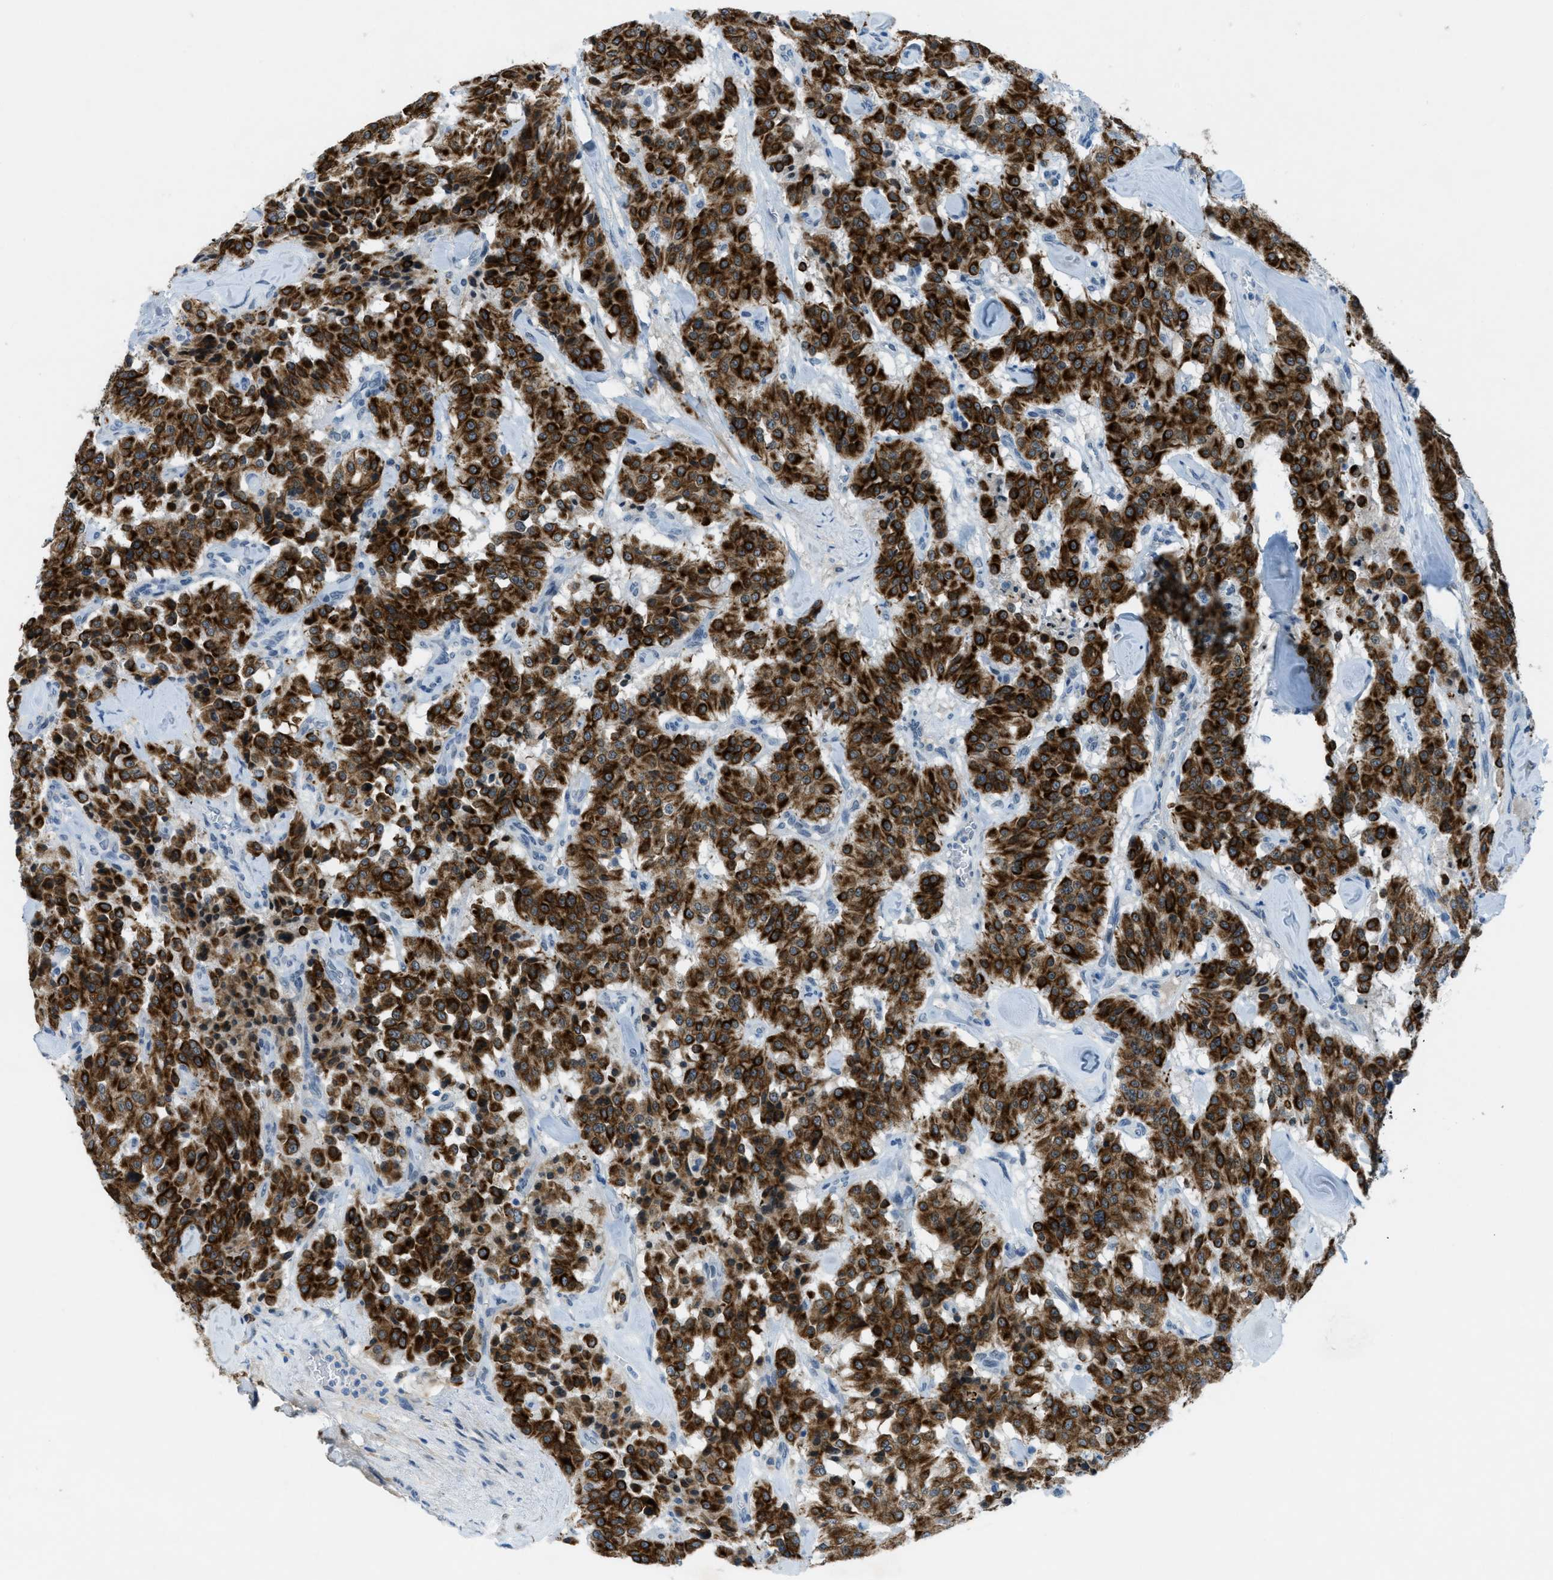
{"staining": {"intensity": "strong", "quantity": ">75%", "location": "cytoplasmic/membranous"}, "tissue": "carcinoid", "cell_type": "Tumor cells", "image_type": "cancer", "snomed": [{"axis": "morphology", "description": "Carcinoid, malignant, NOS"}, {"axis": "topography", "description": "Lung"}], "caption": "Protein staining exhibits strong cytoplasmic/membranous positivity in about >75% of tumor cells in carcinoid. (DAB (3,3'-diaminobenzidine) IHC with brightfield microscopy, high magnification).", "gene": "KLHL8", "patient": {"sex": "male", "age": 30}}